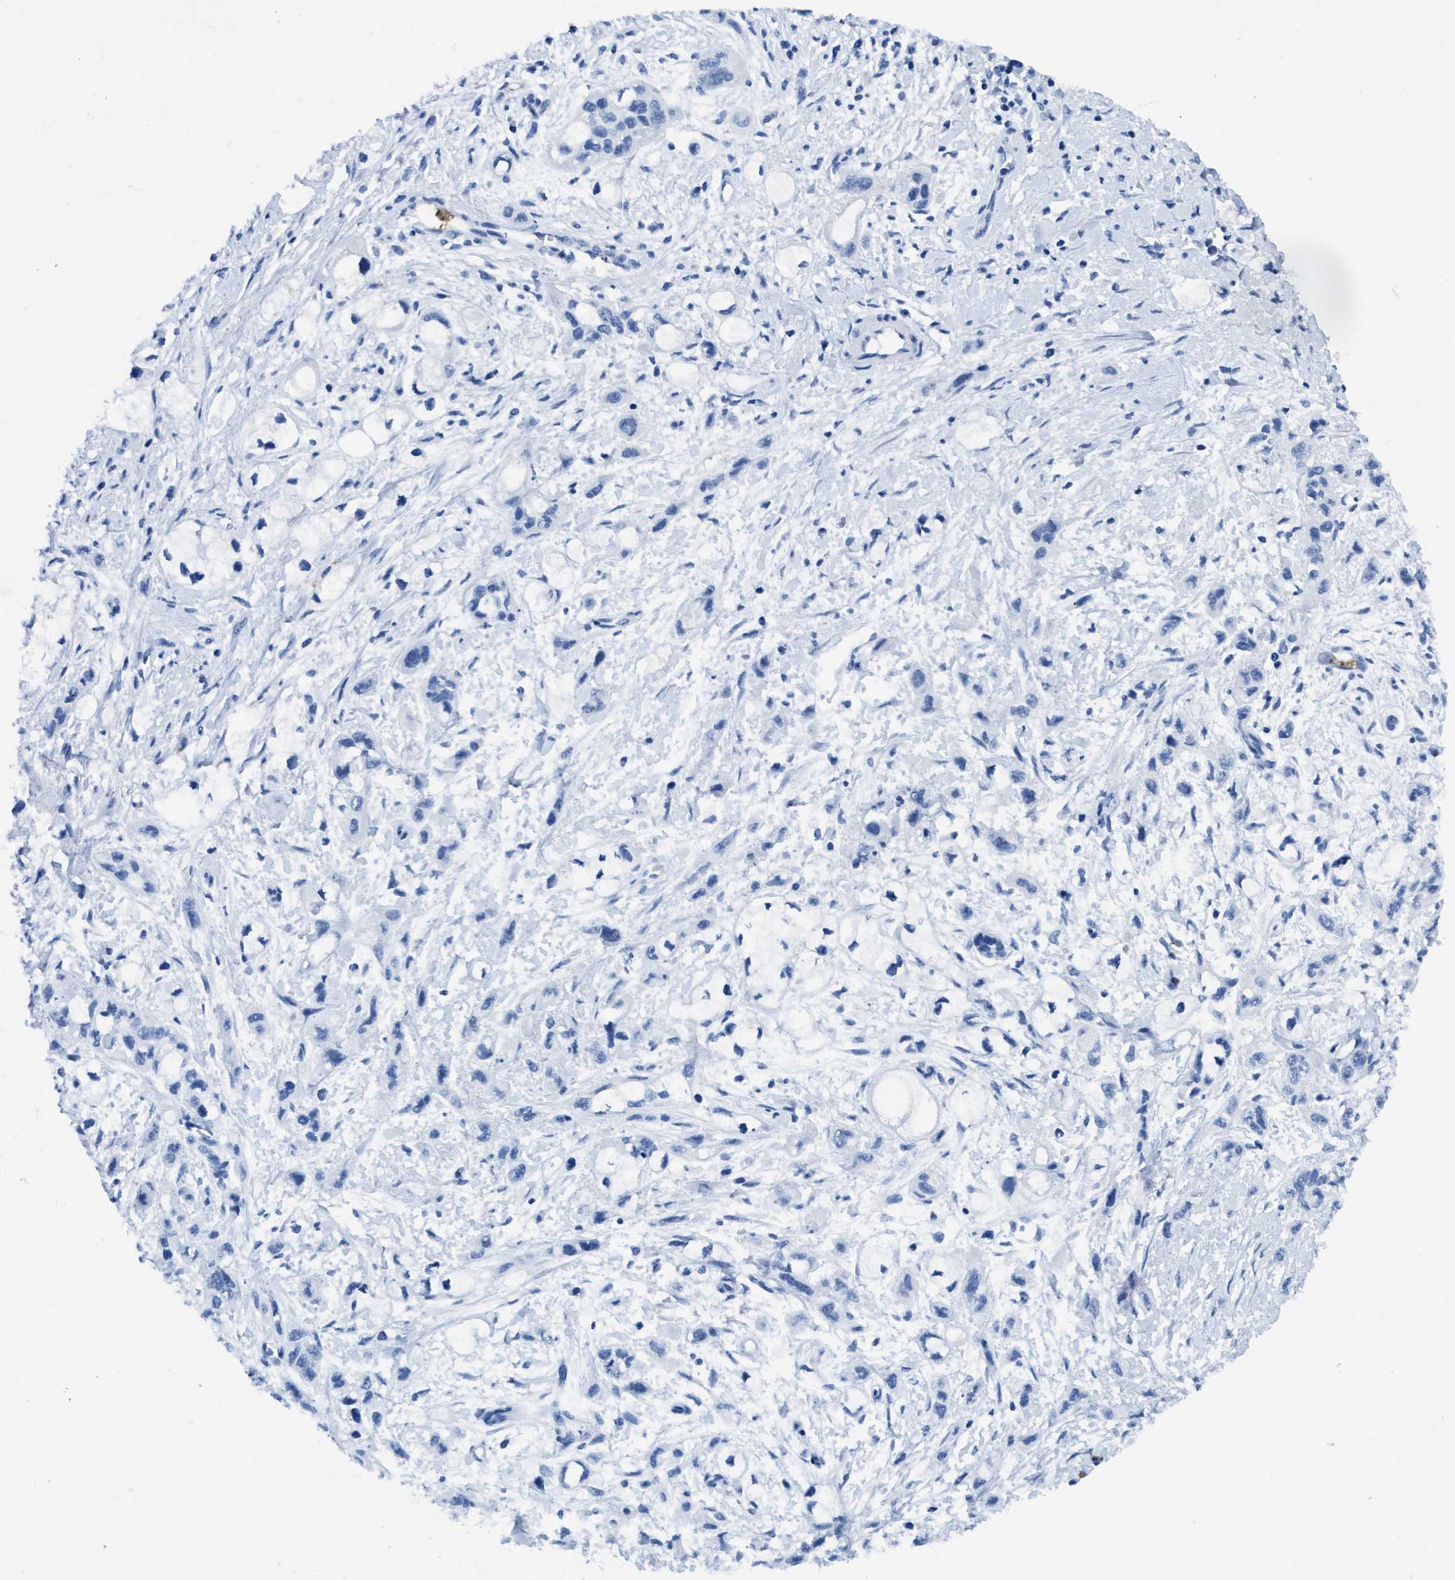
{"staining": {"intensity": "negative", "quantity": "none", "location": "none"}, "tissue": "pancreatic cancer", "cell_type": "Tumor cells", "image_type": "cancer", "snomed": [{"axis": "morphology", "description": "Adenocarcinoma, NOS"}, {"axis": "topography", "description": "Pancreas"}], "caption": "Immunohistochemical staining of human adenocarcinoma (pancreatic) reveals no significant staining in tumor cells.", "gene": "ITGA2B", "patient": {"sex": "male", "age": 74}}